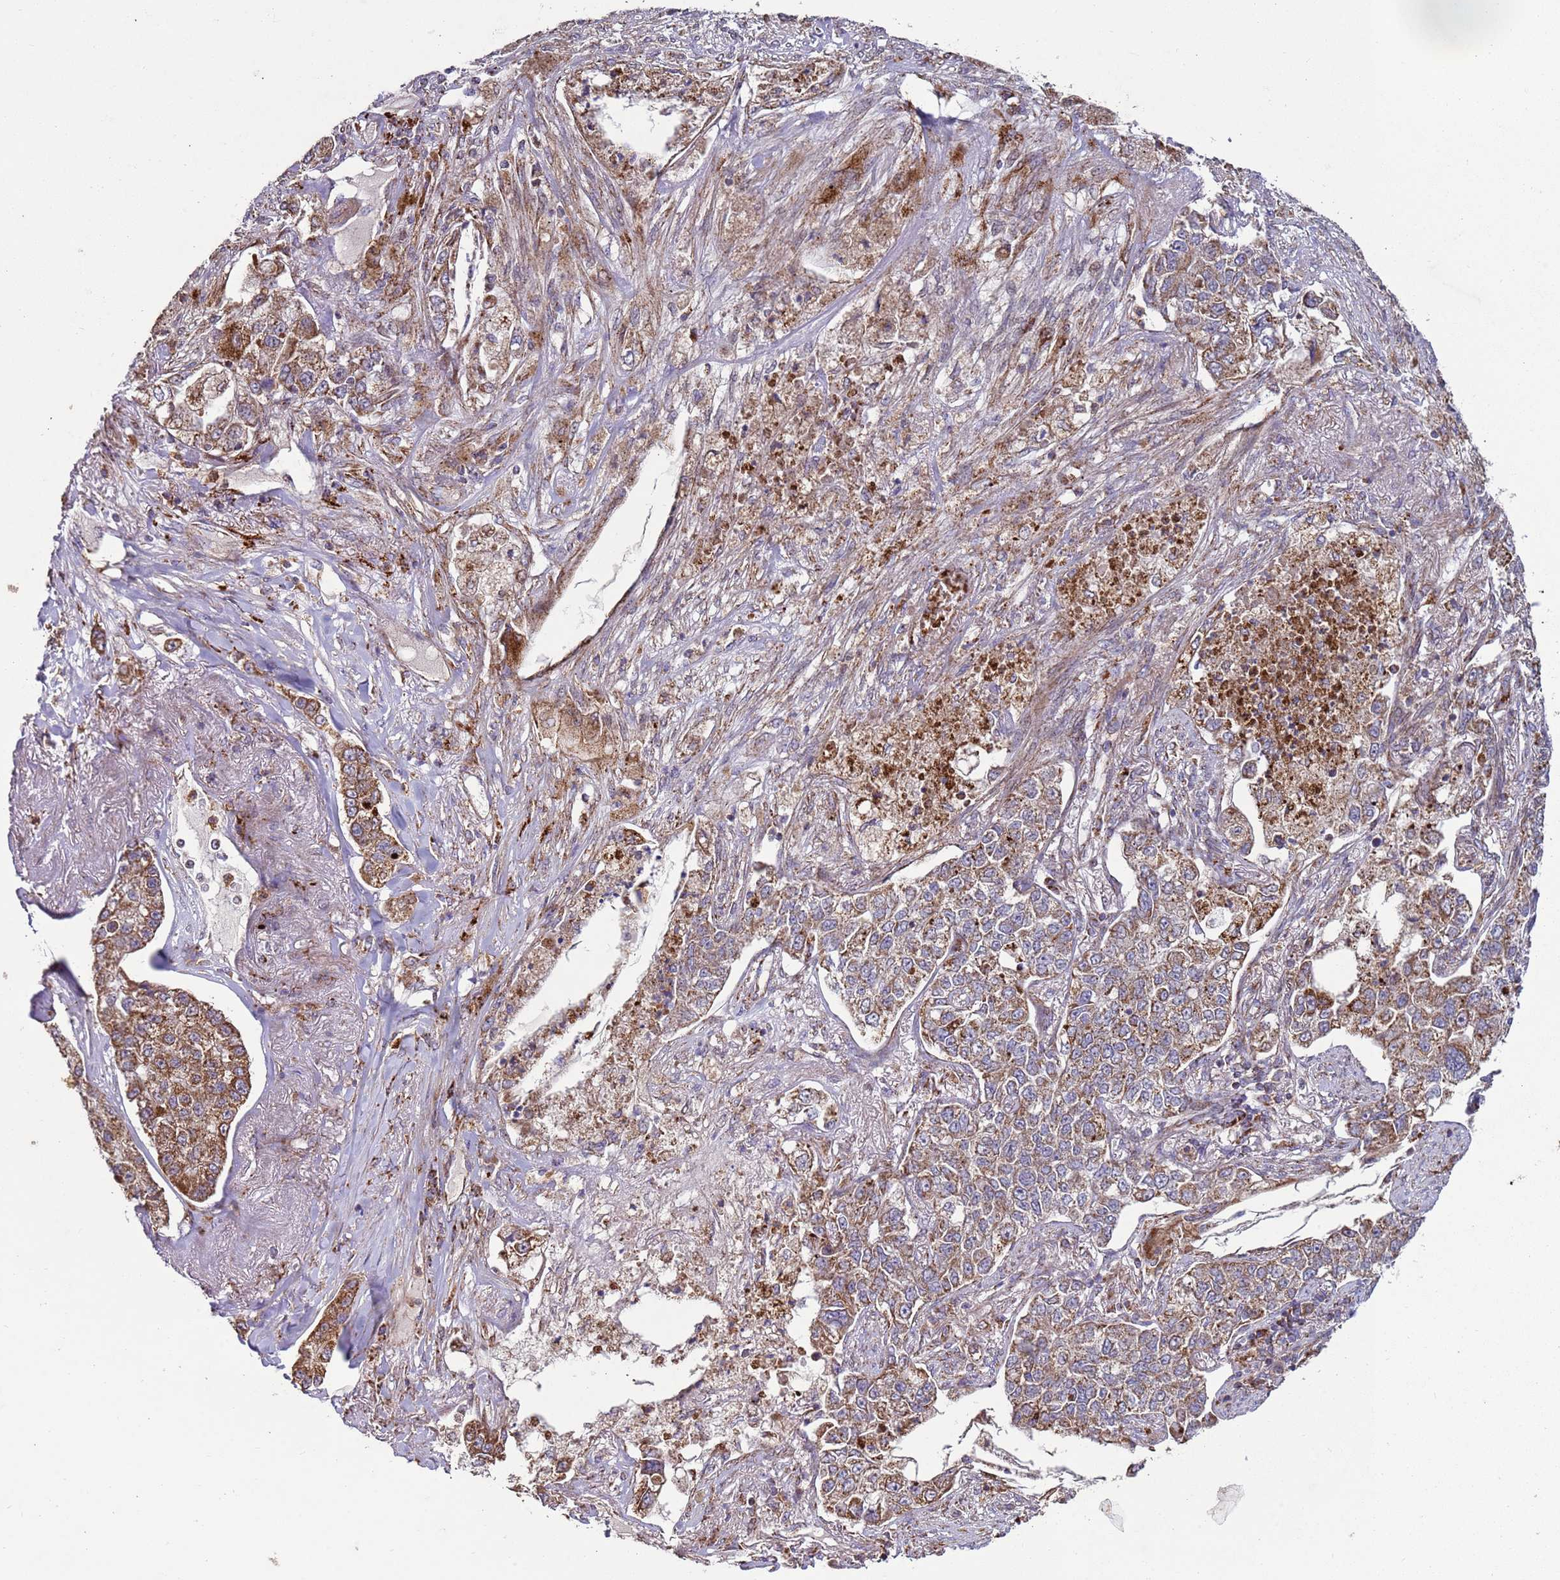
{"staining": {"intensity": "moderate", "quantity": ">75%", "location": "cytoplasmic/membranous"}, "tissue": "lung cancer", "cell_type": "Tumor cells", "image_type": "cancer", "snomed": [{"axis": "morphology", "description": "Adenocarcinoma, NOS"}, {"axis": "topography", "description": "Lung"}], "caption": "Protein staining shows moderate cytoplasmic/membranous staining in approximately >75% of tumor cells in lung cancer (adenocarcinoma).", "gene": "FBXO33", "patient": {"sex": "male", "age": 49}}